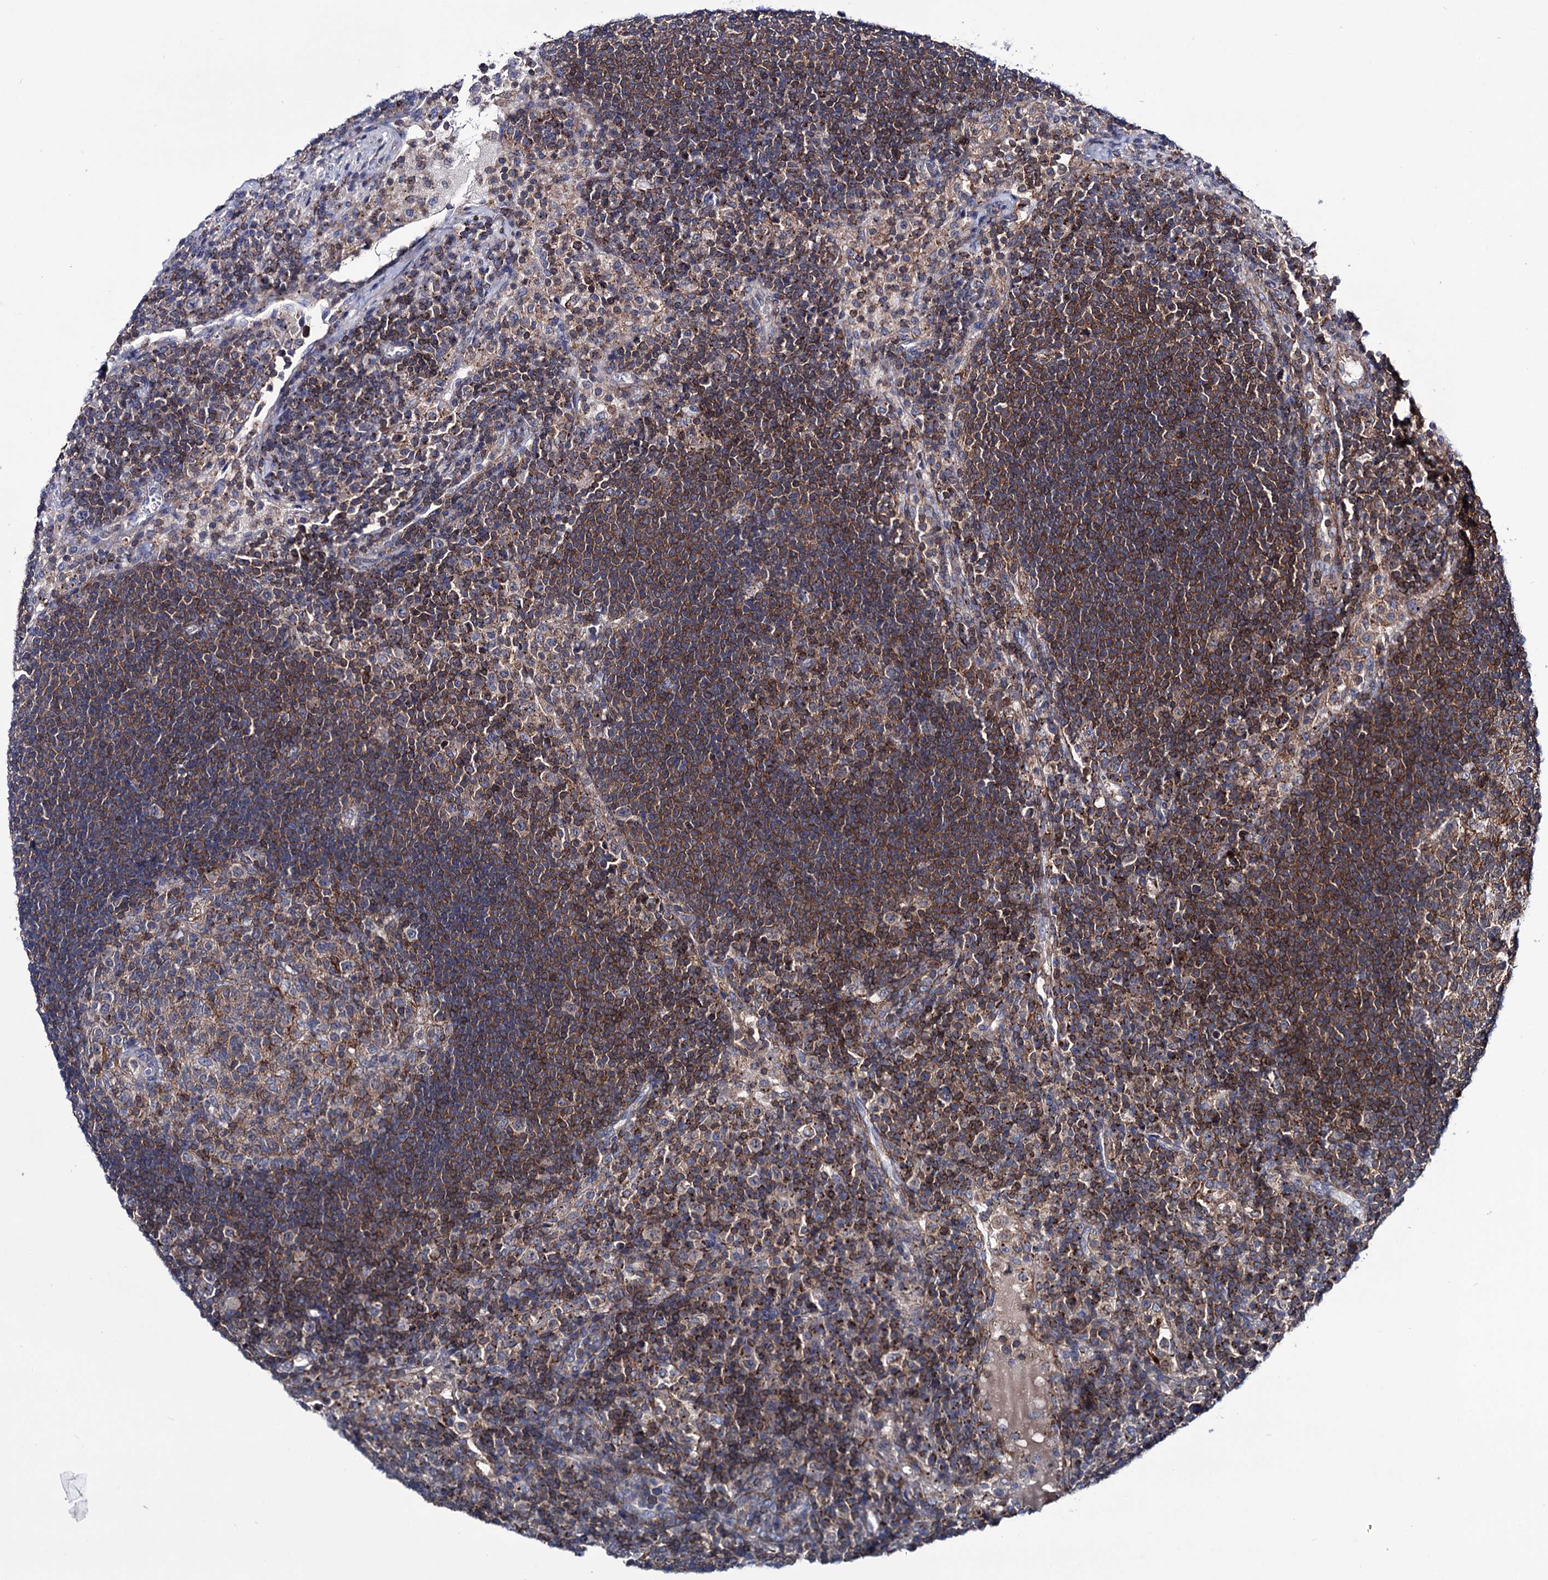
{"staining": {"intensity": "moderate", "quantity": "<25%", "location": "cytoplasmic/membranous"}, "tissue": "lymph node", "cell_type": "Germinal center cells", "image_type": "normal", "snomed": [{"axis": "morphology", "description": "Normal tissue, NOS"}, {"axis": "topography", "description": "Lymph node"}], "caption": "Immunohistochemistry image of normal lymph node stained for a protein (brown), which shows low levels of moderate cytoplasmic/membranous staining in about <25% of germinal center cells.", "gene": "DEF6", "patient": {"sex": "female", "age": 53}}